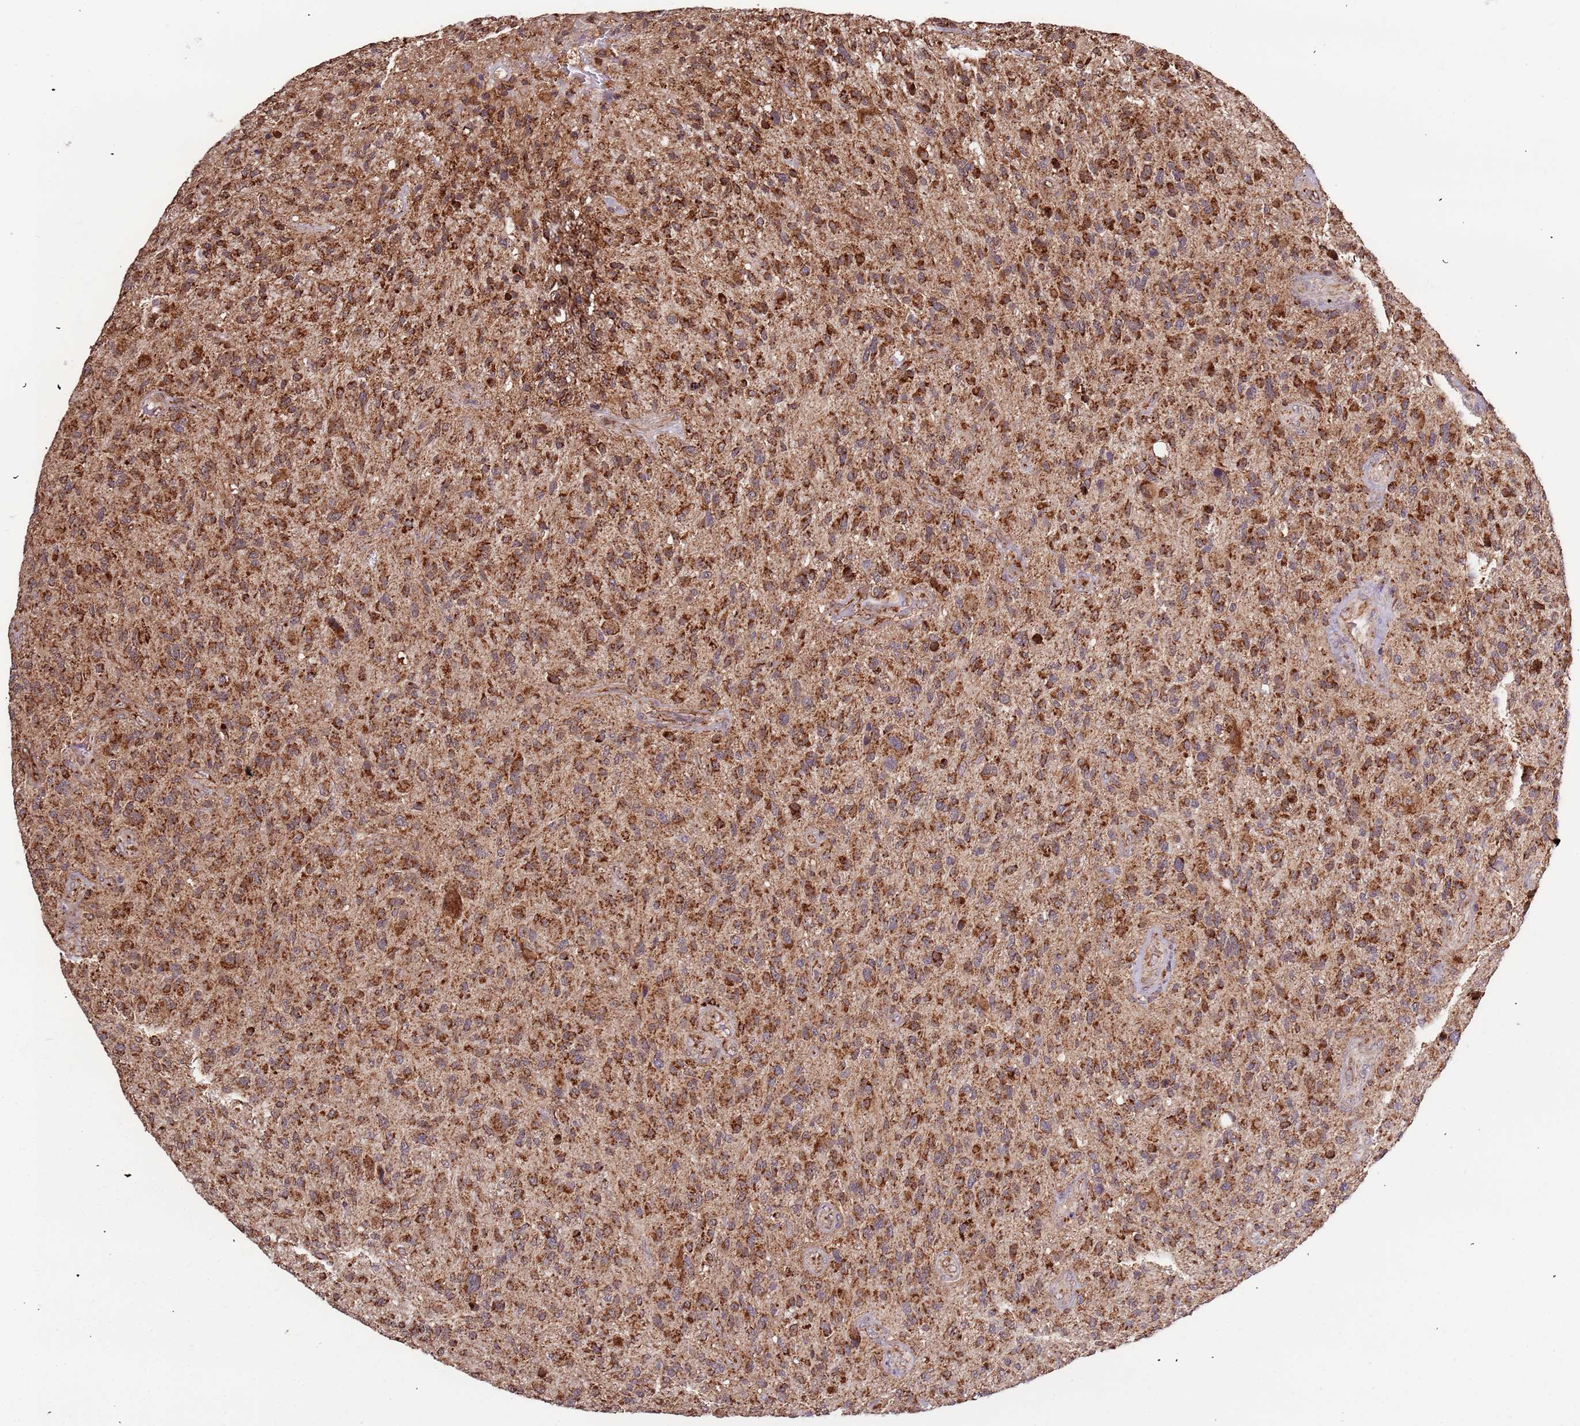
{"staining": {"intensity": "strong", "quantity": ">75%", "location": "cytoplasmic/membranous"}, "tissue": "glioma", "cell_type": "Tumor cells", "image_type": "cancer", "snomed": [{"axis": "morphology", "description": "Glioma, malignant, High grade"}, {"axis": "topography", "description": "Brain"}], "caption": "A brown stain highlights strong cytoplasmic/membranous staining of a protein in human high-grade glioma (malignant) tumor cells.", "gene": "IL17RD", "patient": {"sex": "male", "age": 47}}